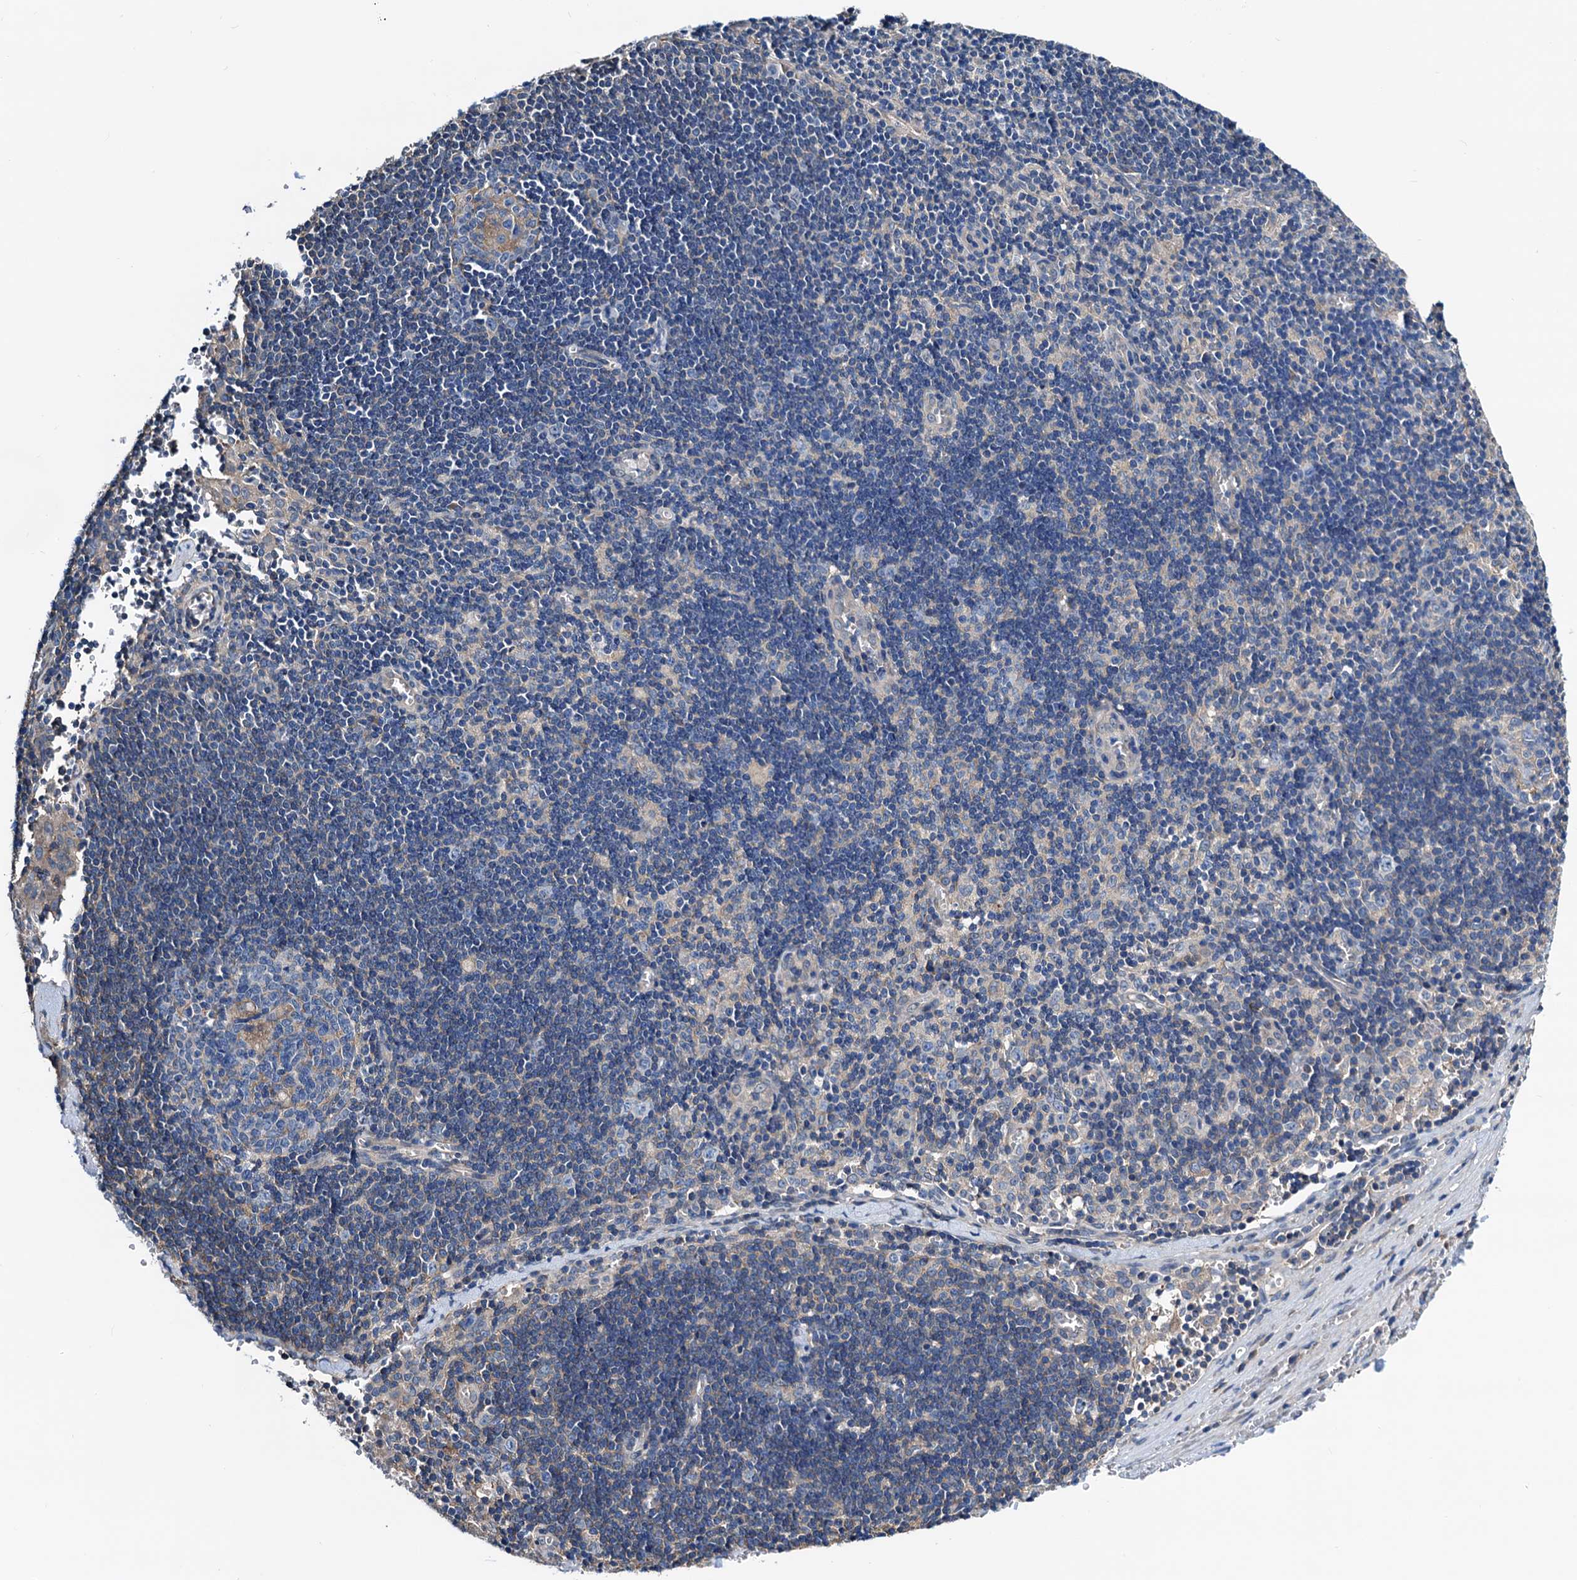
{"staining": {"intensity": "negative", "quantity": "none", "location": "none"}, "tissue": "pancreatic cancer", "cell_type": "Tumor cells", "image_type": "cancer", "snomed": [{"axis": "morphology", "description": "Adenocarcinoma, NOS"}, {"axis": "topography", "description": "Pancreas"}], "caption": "Histopathology image shows no protein positivity in tumor cells of pancreatic adenocarcinoma tissue.", "gene": "GCOM1", "patient": {"sex": "male", "age": 65}}